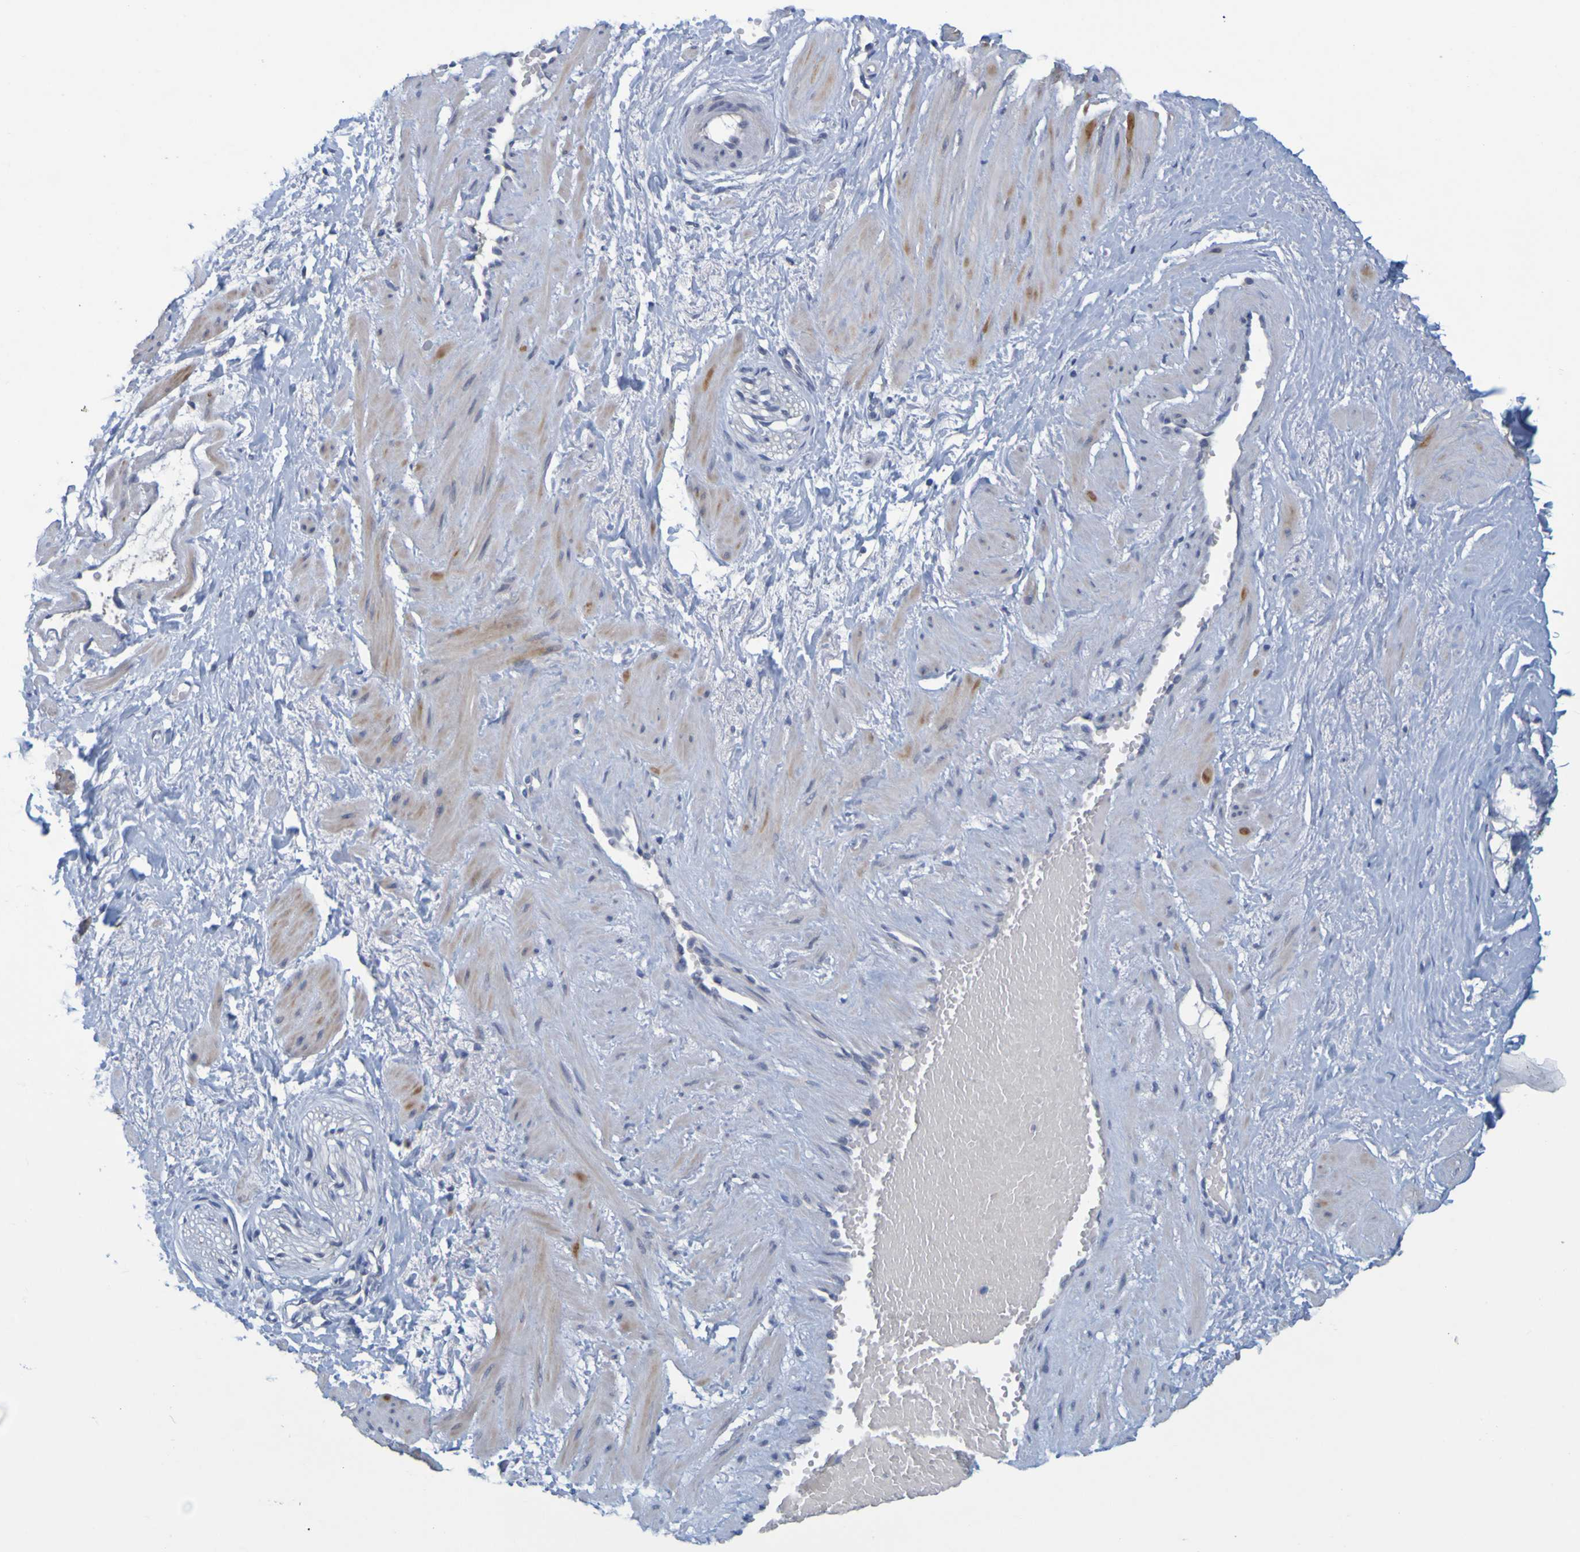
{"staining": {"intensity": "negative", "quantity": "none", "location": "none"}, "tissue": "adipose tissue", "cell_type": "Adipocytes", "image_type": "normal", "snomed": [{"axis": "morphology", "description": "Normal tissue, NOS"}, {"axis": "topography", "description": "Soft tissue"}, {"axis": "topography", "description": "Vascular tissue"}], "caption": "Immunohistochemical staining of benign adipose tissue displays no significant positivity in adipocytes. (Immunohistochemistry, brightfield microscopy, high magnification).", "gene": "ENDOU", "patient": {"sex": "female", "age": 35}}